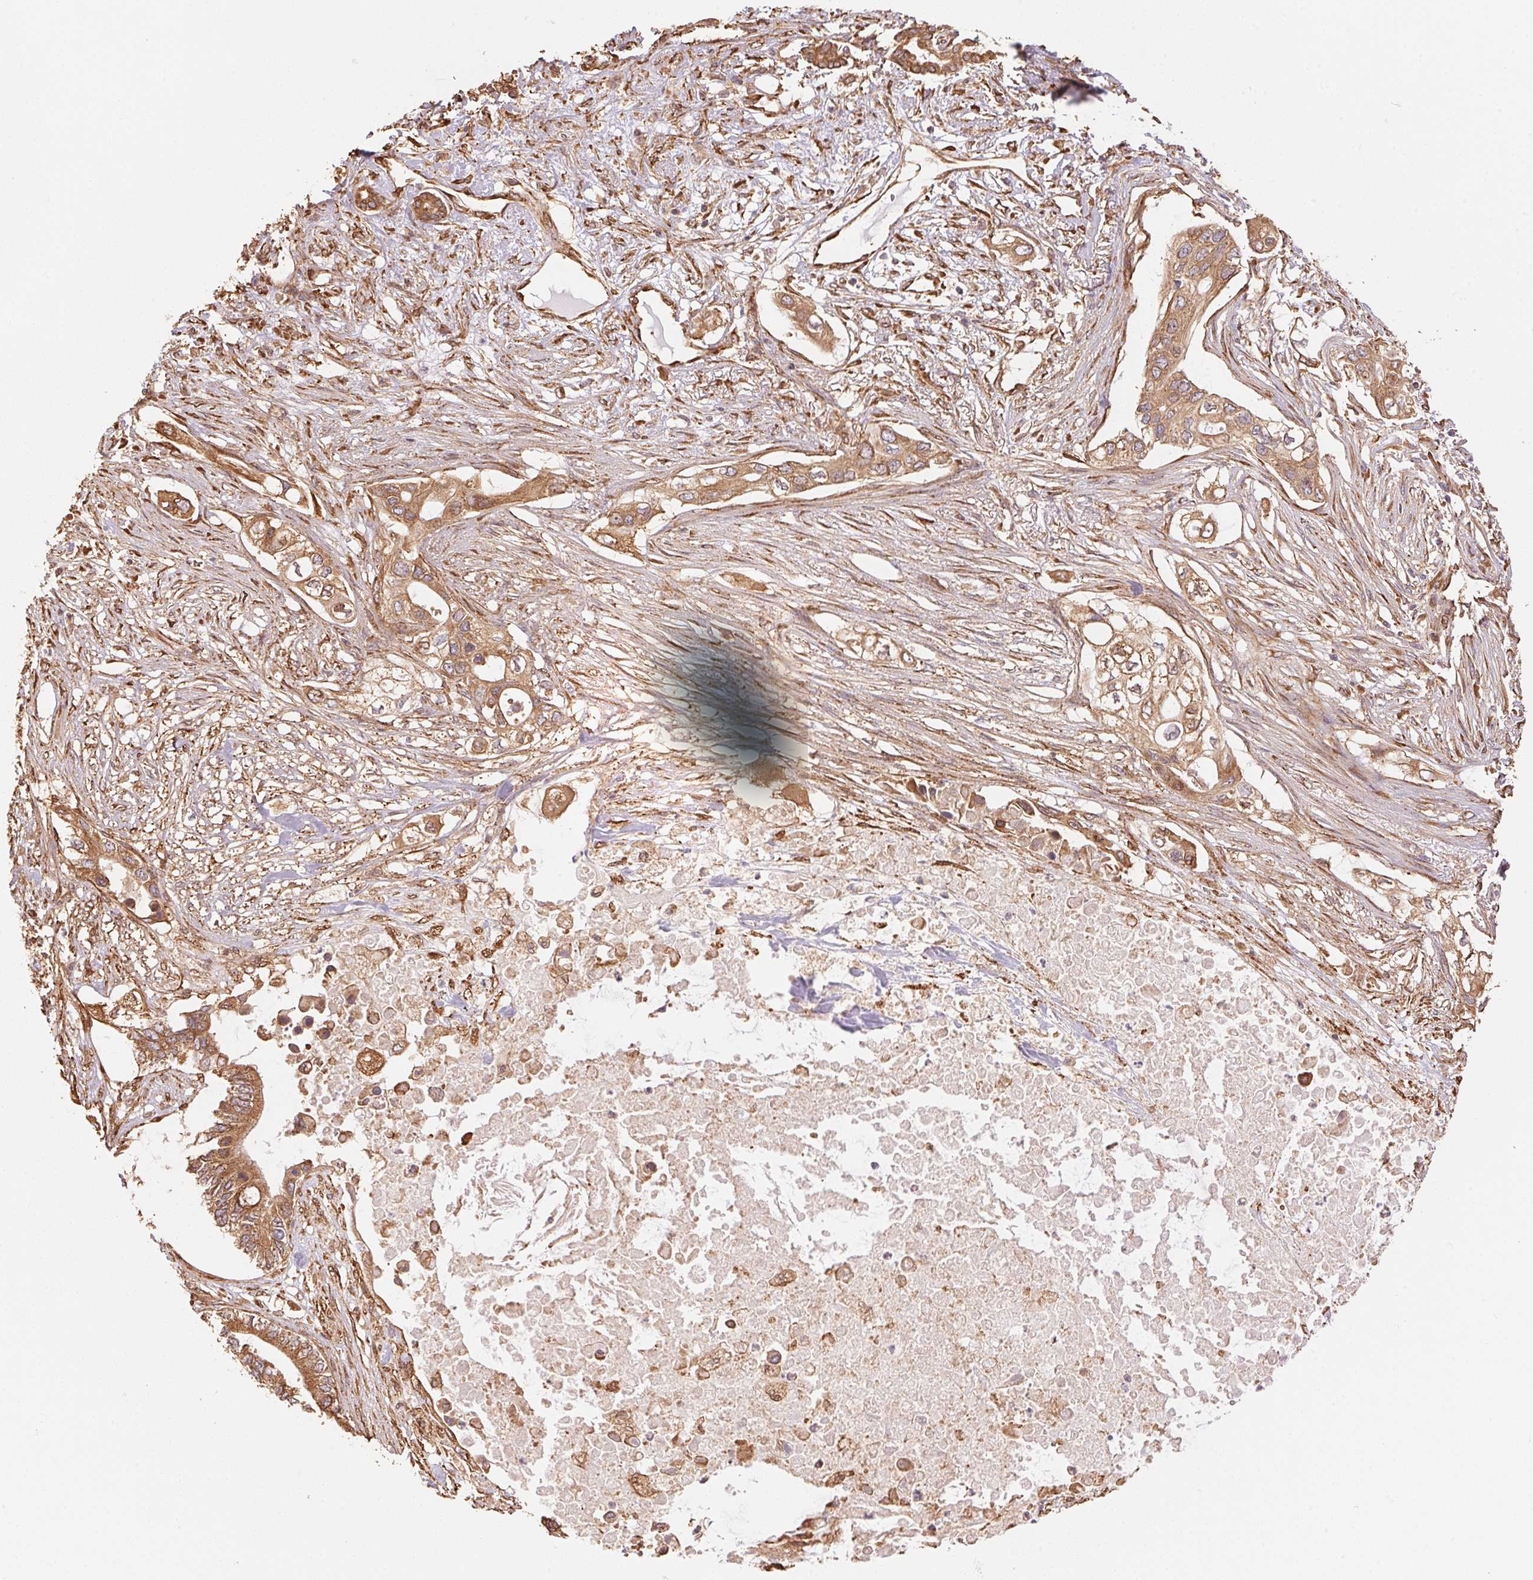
{"staining": {"intensity": "moderate", "quantity": ">75%", "location": "cytoplasmic/membranous"}, "tissue": "pancreatic cancer", "cell_type": "Tumor cells", "image_type": "cancer", "snomed": [{"axis": "morphology", "description": "Adenocarcinoma, NOS"}, {"axis": "topography", "description": "Pancreas"}], "caption": "A medium amount of moderate cytoplasmic/membranous expression is appreciated in about >75% of tumor cells in pancreatic cancer (adenocarcinoma) tissue.", "gene": "C6orf163", "patient": {"sex": "female", "age": 63}}